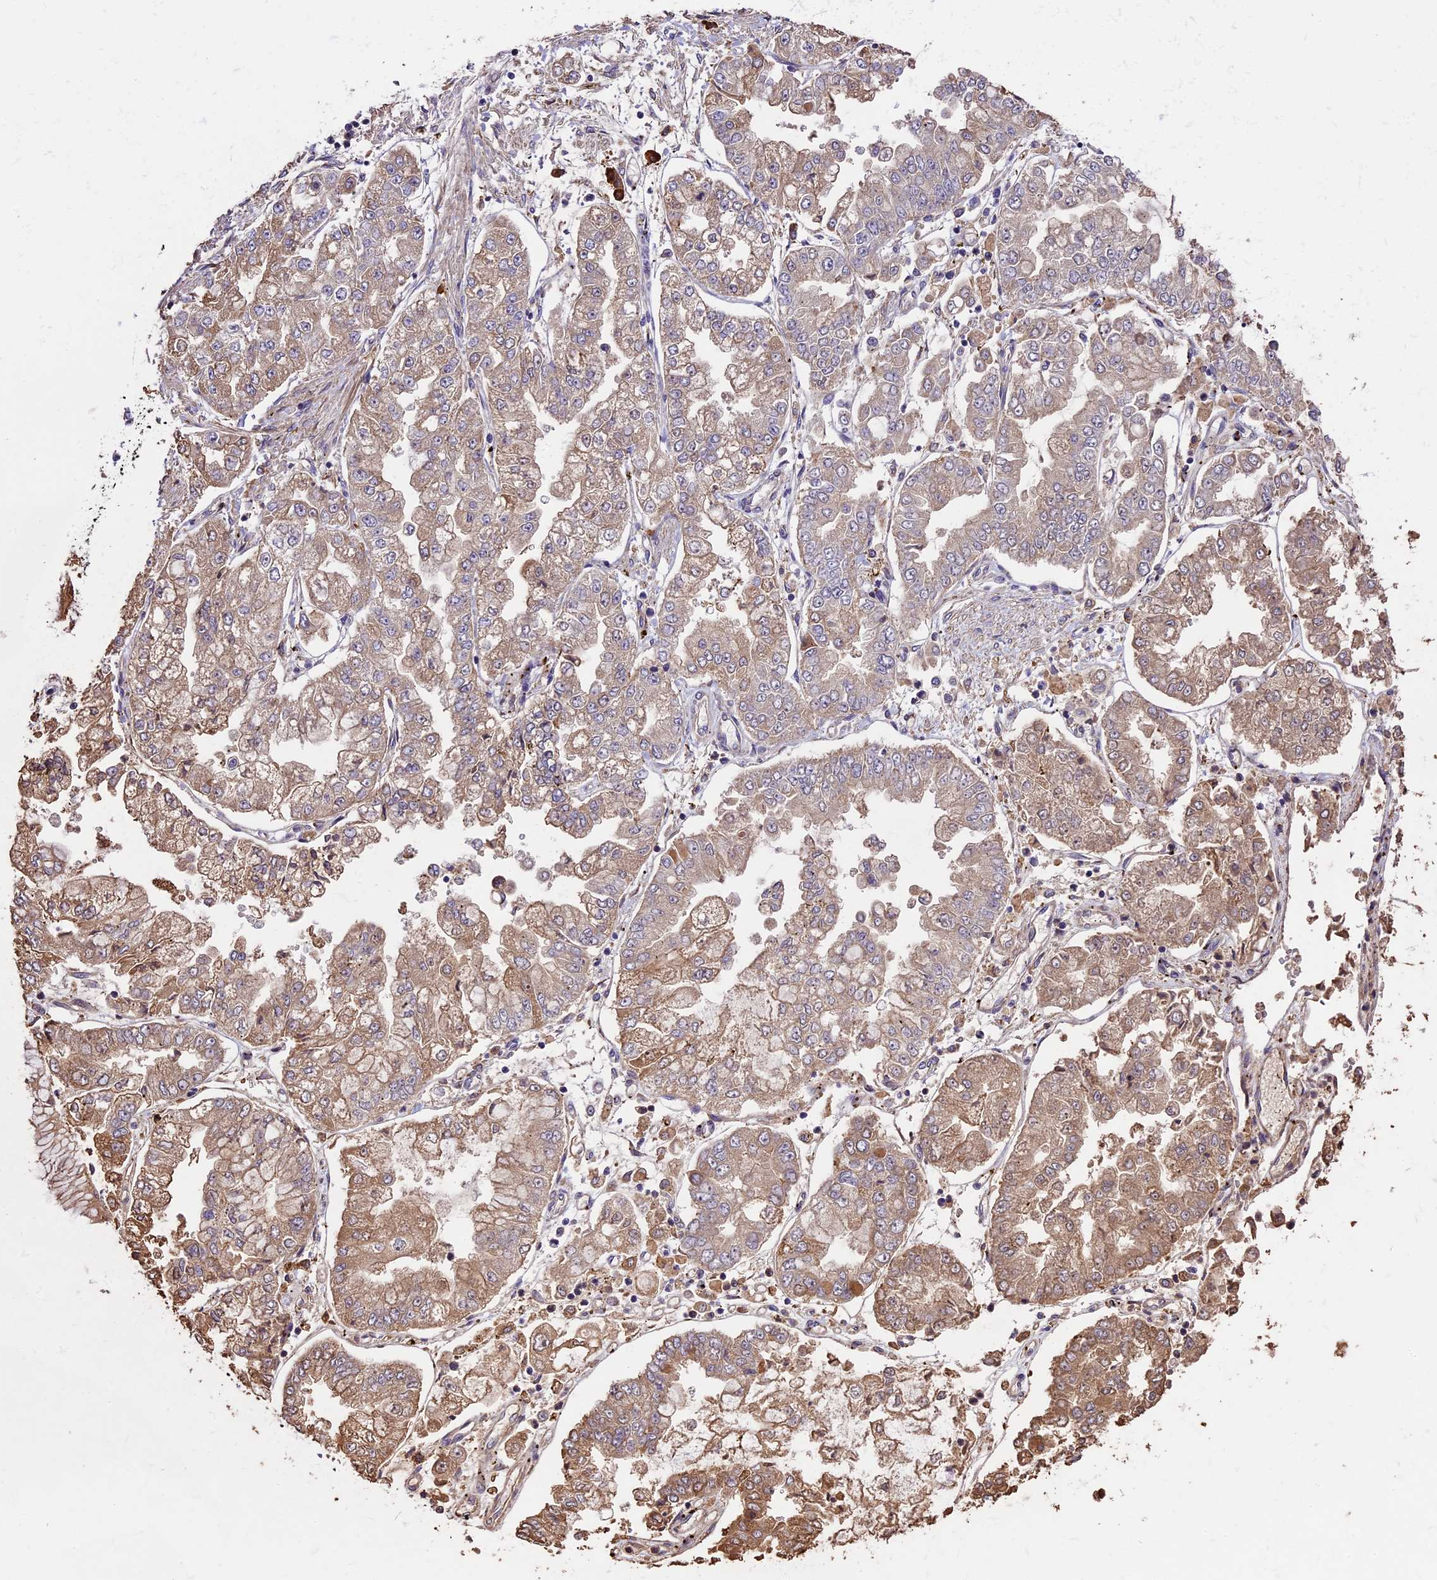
{"staining": {"intensity": "moderate", "quantity": "25%-75%", "location": "cytoplasmic/membranous"}, "tissue": "stomach cancer", "cell_type": "Tumor cells", "image_type": "cancer", "snomed": [{"axis": "morphology", "description": "Adenocarcinoma, NOS"}, {"axis": "topography", "description": "Stomach"}], "caption": "Immunohistochemical staining of human adenocarcinoma (stomach) reveals medium levels of moderate cytoplasmic/membranous positivity in approximately 25%-75% of tumor cells. Nuclei are stained in blue.", "gene": "ABCC10", "patient": {"sex": "male", "age": 76}}